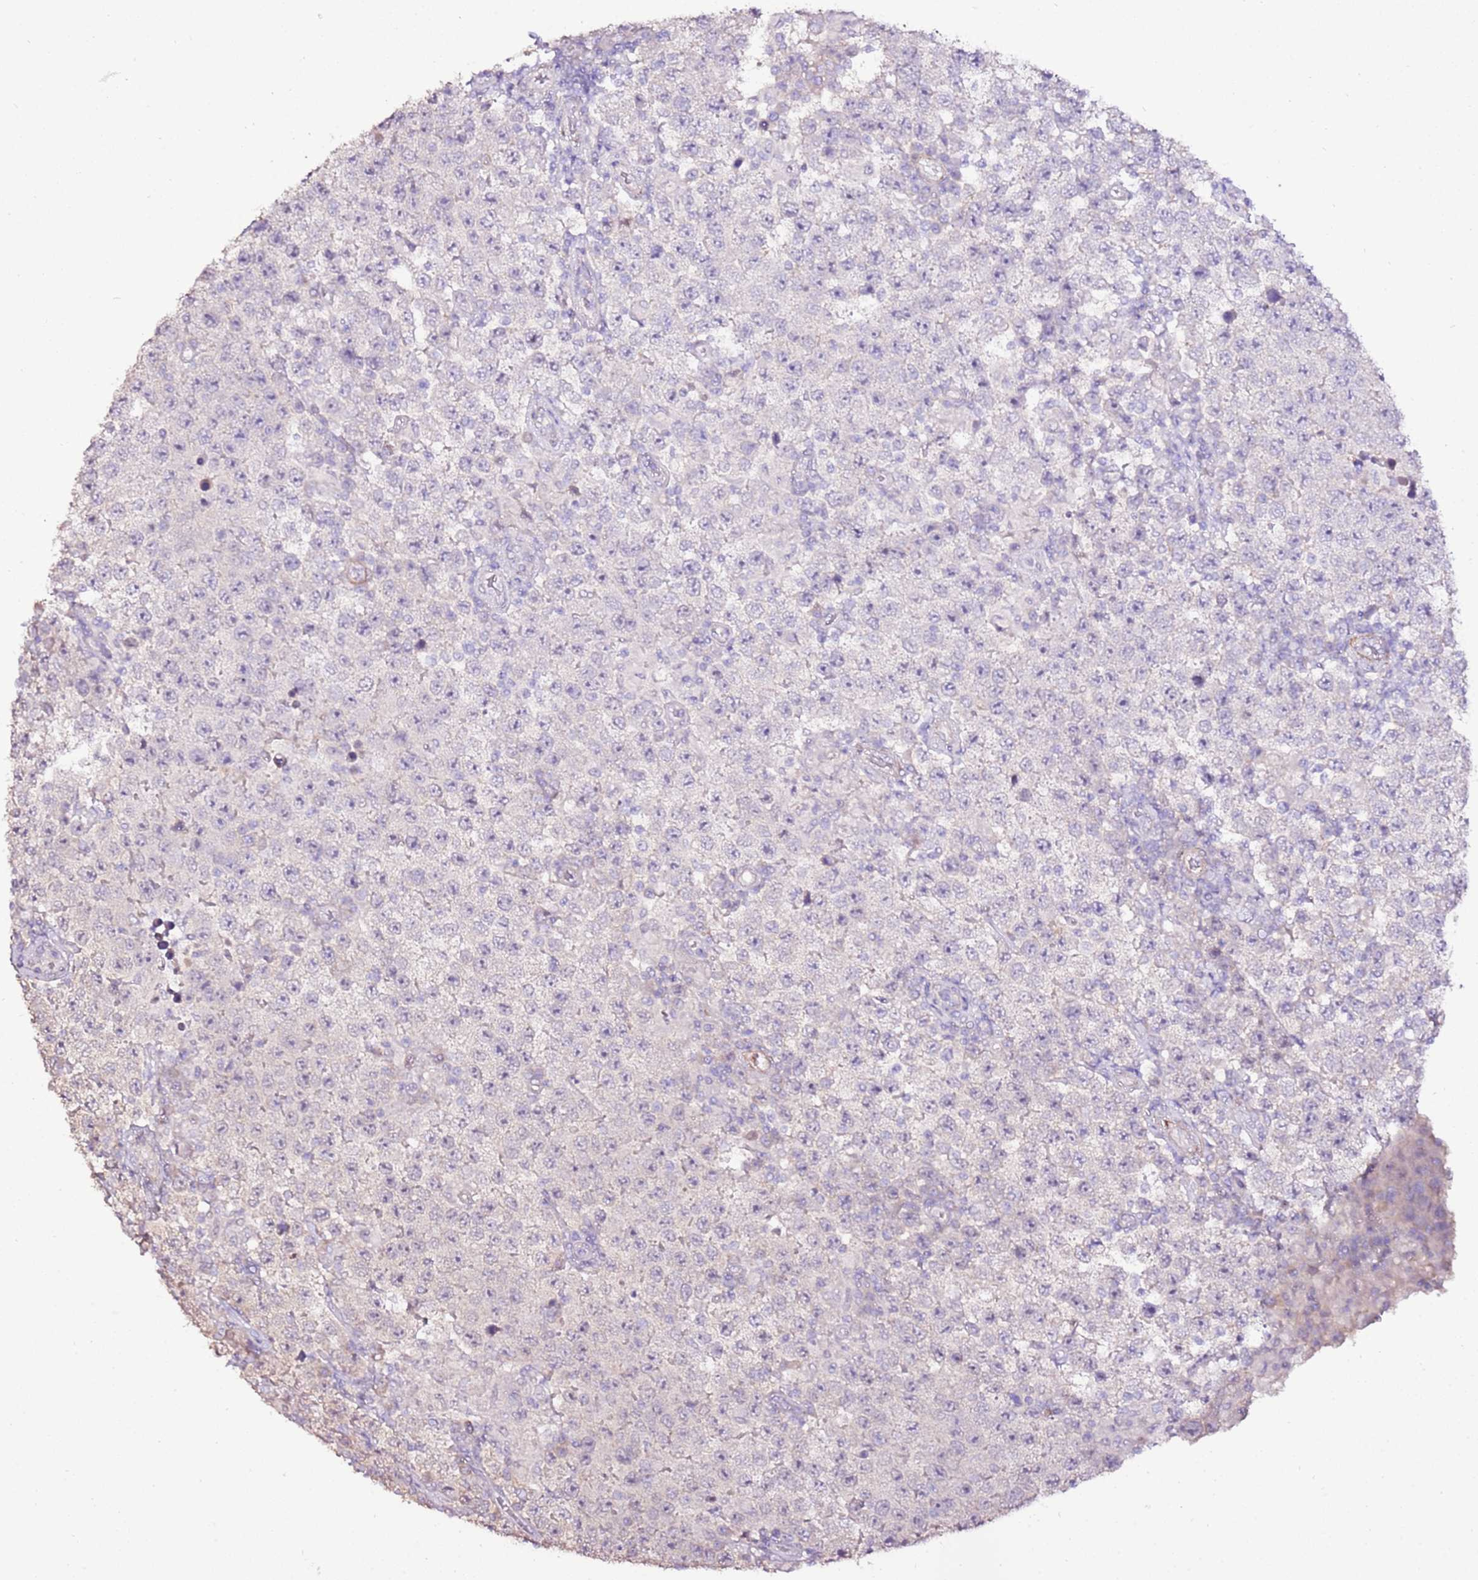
{"staining": {"intensity": "negative", "quantity": "none", "location": "none"}, "tissue": "testis cancer", "cell_type": "Tumor cells", "image_type": "cancer", "snomed": [{"axis": "morphology", "description": "Normal tissue, NOS"}, {"axis": "morphology", "description": "Urothelial carcinoma, High grade"}, {"axis": "morphology", "description": "Seminoma, NOS"}, {"axis": "morphology", "description": "Carcinoma, Embryonal, NOS"}, {"axis": "topography", "description": "Urinary bladder"}, {"axis": "topography", "description": "Testis"}], "caption": "High magnification brightfield microscopy of seminoma (testis) stained with DAB (3,3'-diaminobenzidine) (brown) and counterstained with hematoxylin (blue): tumor cells show no significant expression.", "gene": "ART5", "patient": {"sex": "male", "age": 41}}